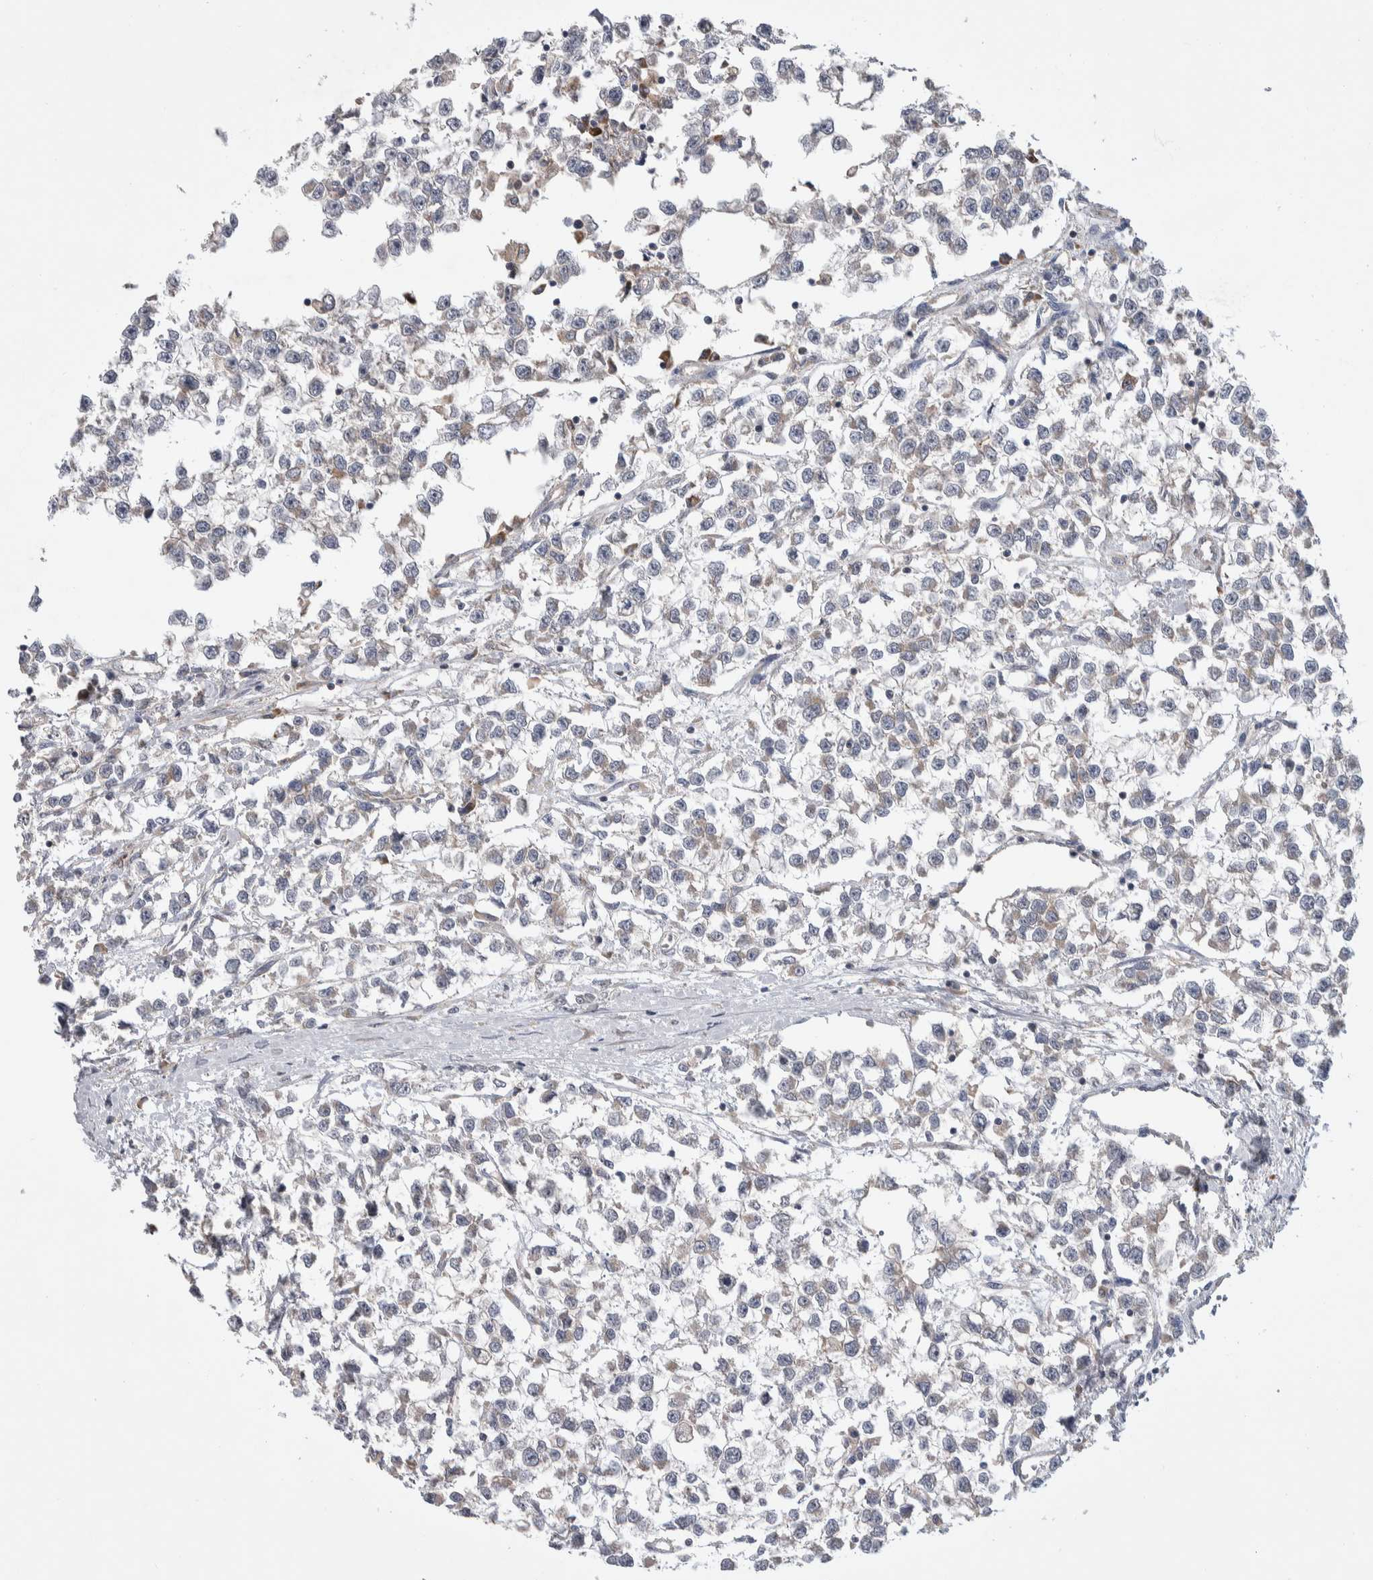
{"staining": {"intensity": "negative", "quantity": "none", "location": "none"}, "tissue": "testis cancer", "cell_type": "Tumor cells", "image_type": "cancer", "snomed": [{"axis": "morphology", "description": "Seminoma, NOS"}, {"axis": "morphology", "description": "Carcinoma, Embryonal, NOS"}, {"axis": "topography", "description": "Testis"}], "caption": "Immunohistochemical staining of testis cancer (embryonal carcinoma) exhibits no significant expression in tumor cells.", "gene": "IBTK", "patient": {"sex": "male", "age": 51}}